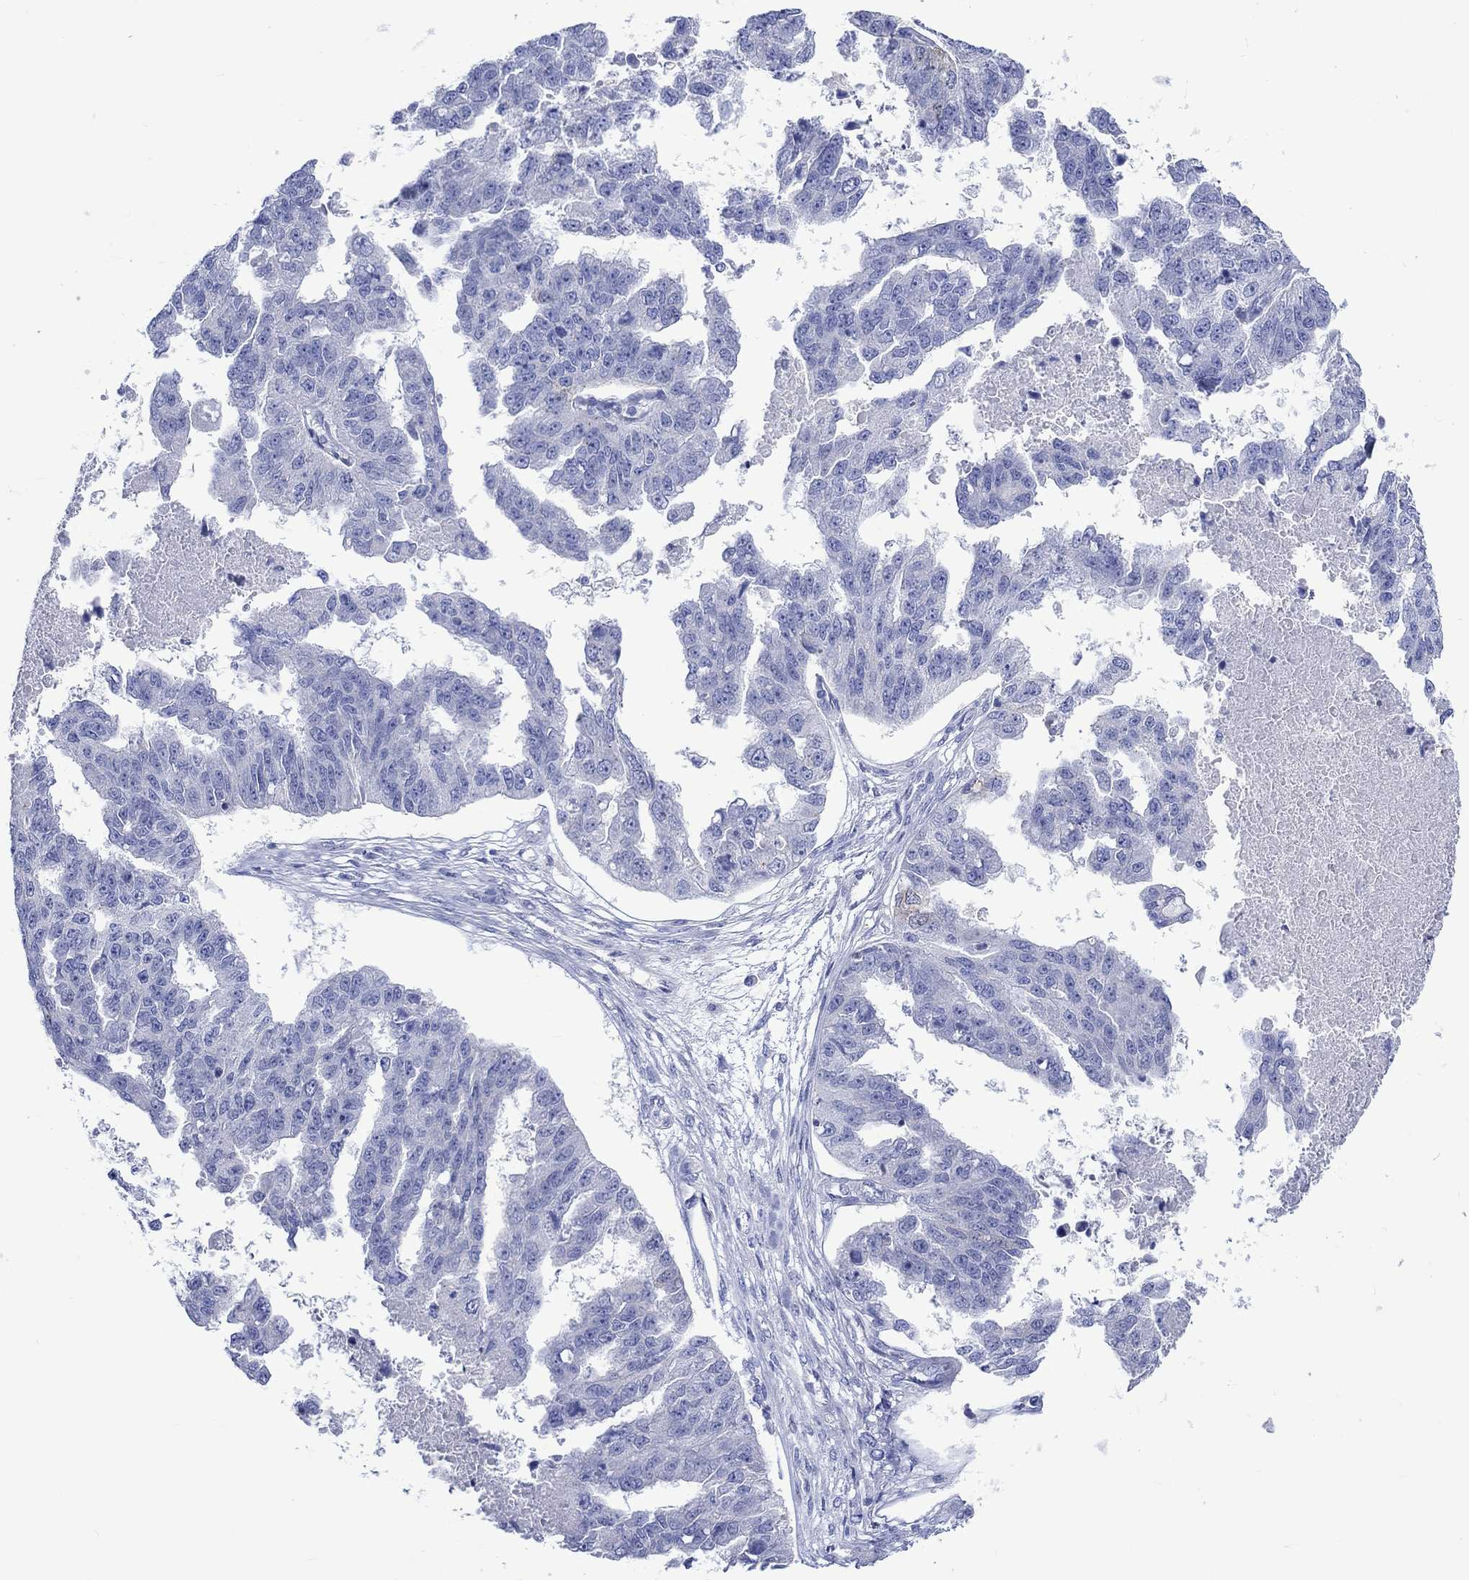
{"staining": {"intensity": "negative", "quantity": "none", "location": "none"}, "tissue": "ovarian cancer", "cell_type": "Tumor cells", "image_type": "cancer", "snomed": [{"axis": "morphology", "description": "Cystadenocarcinoma, serous, NOS"}, {"axis": "topography", "description": "Ovary"}], "caption": "Tumor cells are negative for protein expression in human serous cystadenocarcinoma (ovarian).", "gene": "CPLX2", "patient": {"sex": "female", "age": 58}}